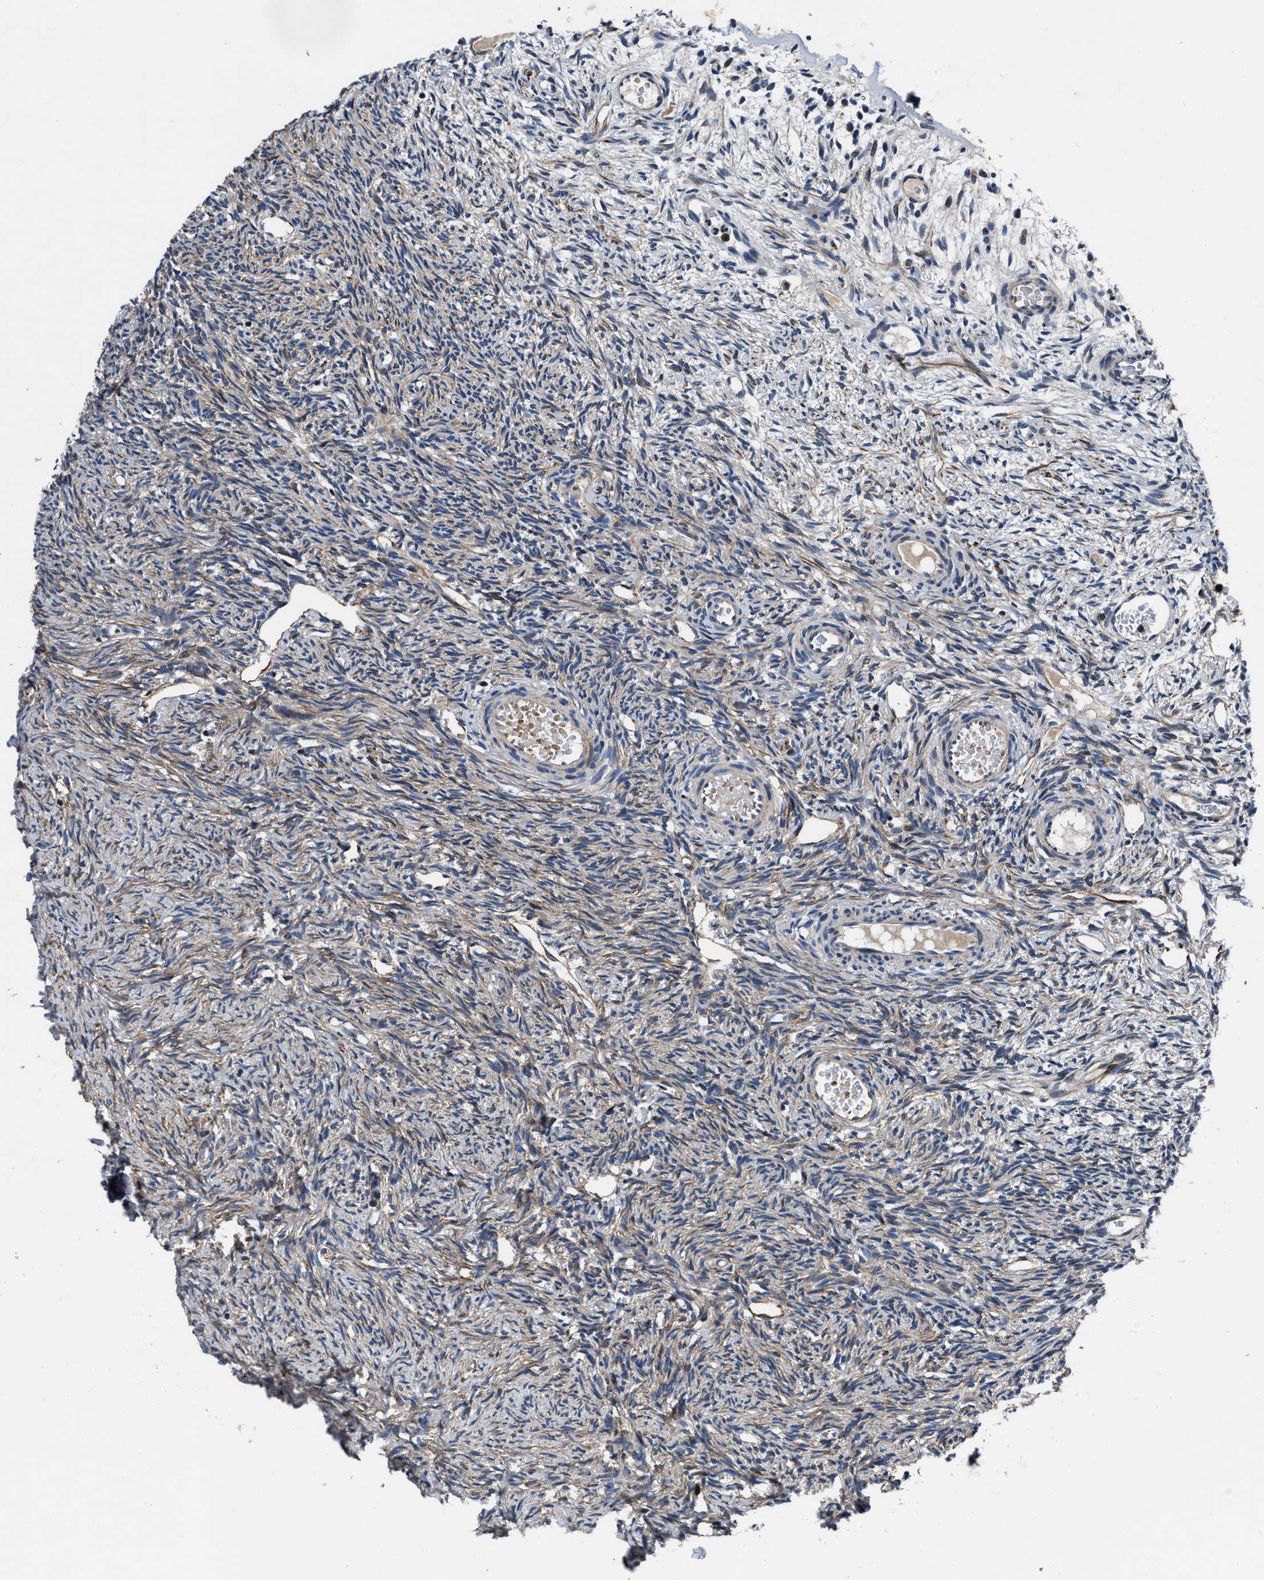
{"staining": {"intensity": "weak", "quantity": "25%-75%", "location": "cytoplasmic/membranous"}, "tissue": "ovary", "cell_type": "Ovarian stroma cells", "image_type": "normal", "snomed": [{"axis": "morphology", "description": "Normal tissue, NOS"}, {"axis": "topography", "description": "Ovary"}], "caption": "High-magnification brightfield microscopy of normal ovary stained with DAB (brown) and counterstained with hematoxylin (blue). ovarian stroma cells exhibit weak cytoplasmic/membranous expression is present in about25%-75% of cells.", "gene": "C2orf66", "patient": {"sex": "female", "age": 33}}